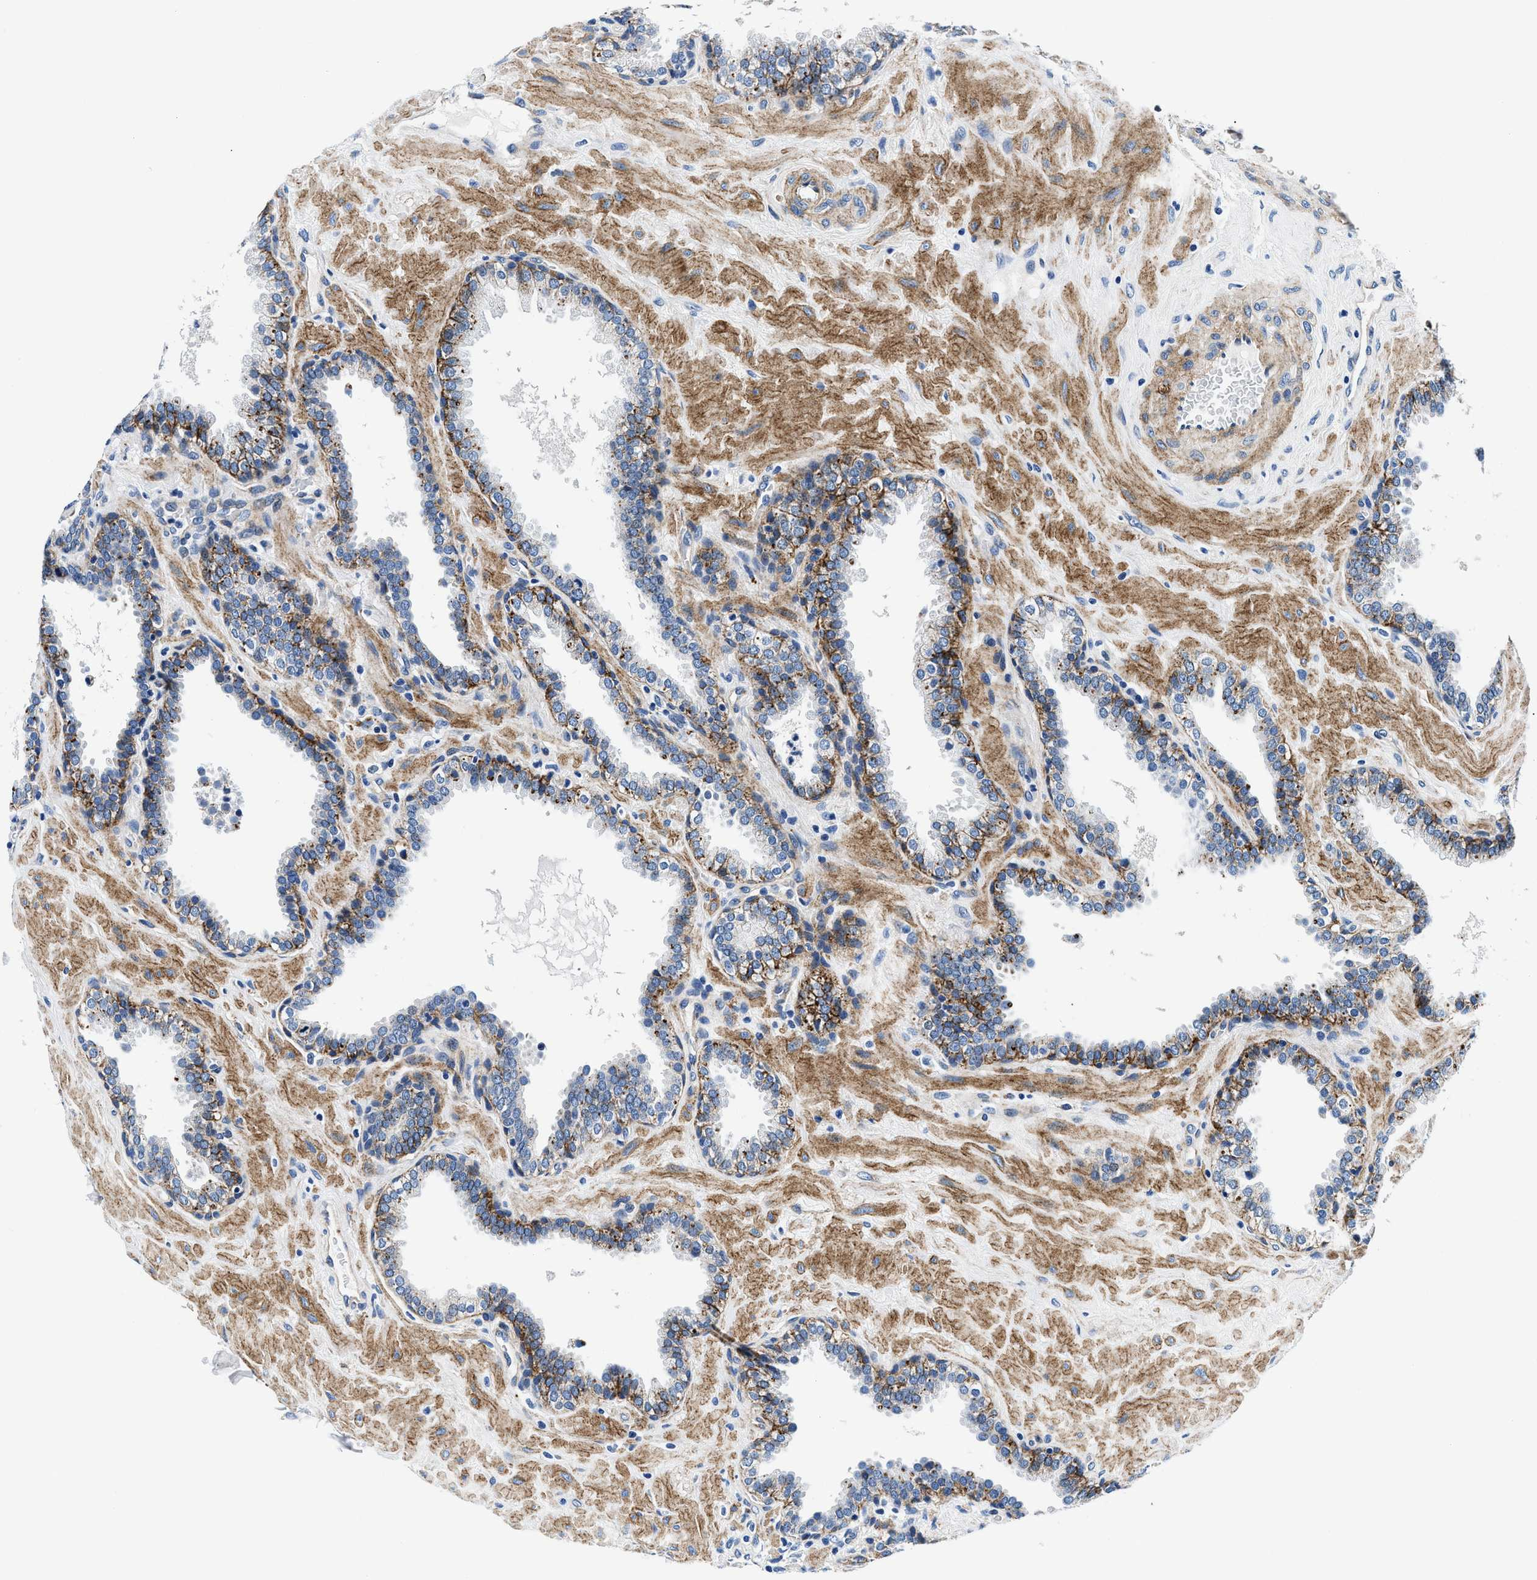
{"staining": {"intensity": "moderate", "quantity": "25%-75%", "location": "cytoplasmic/membranous"}, "tissue": "prostate", "cell_type": "Glandular cells", "image_type": "normal", "snomed": [{"axis": "morphology", "description": "Normal tissue, NOS"}, {"axis": "topography", "description": "Prostate"}], "caption": "Prostate stained with a brown dye reveals moderate cytoplasmic/membranous positive expression in about 25%-75% of glandular cells.", "gene": "DAG1", "patient": {"sex": "male", "age": 51}}